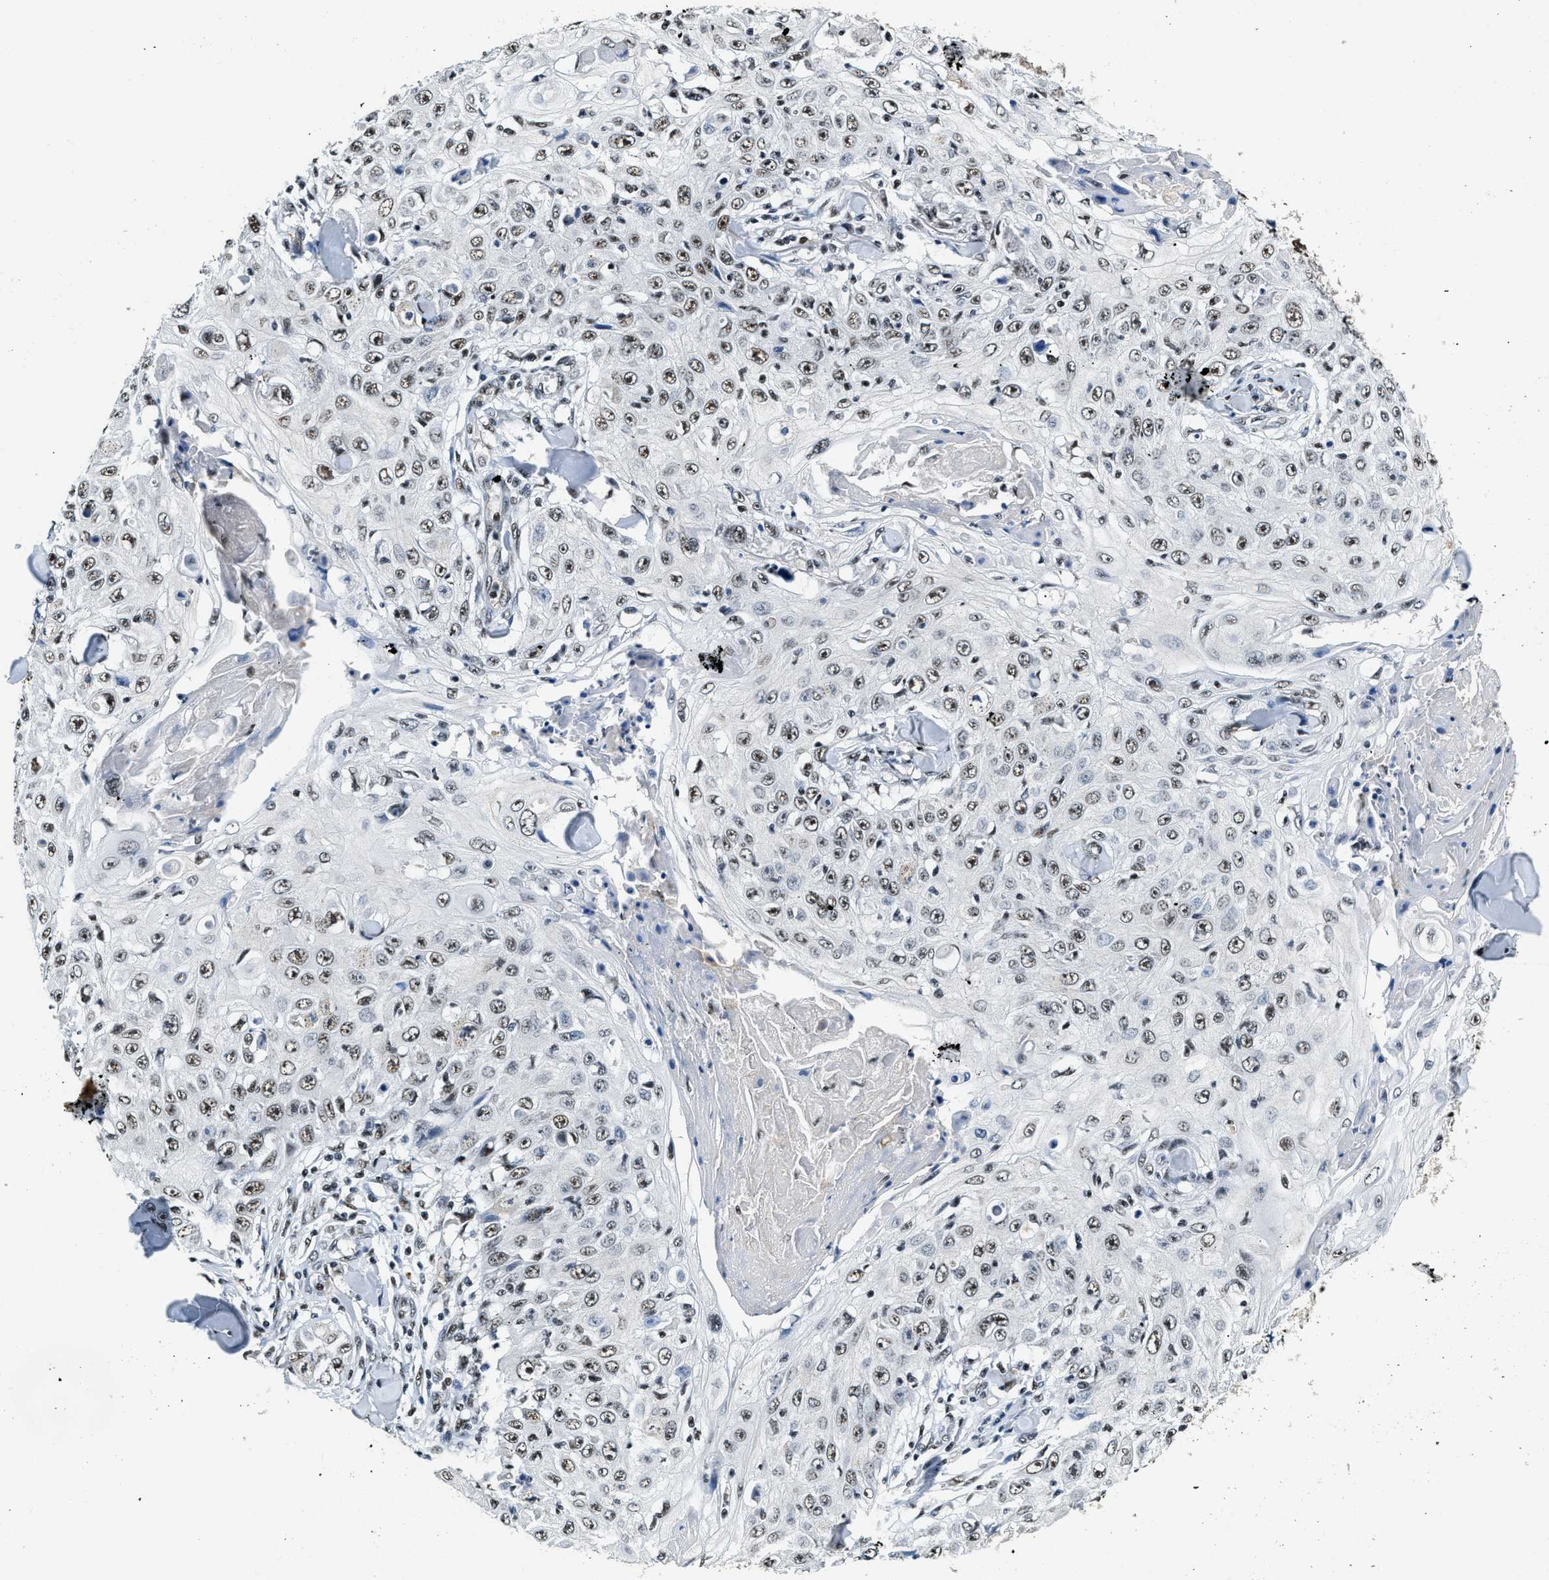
{"staining": {"intensity": "moderate", "quantity": ">75%", "location": "nuclear"}, "tissue": "skin cancer", "cell_type": "Tumor cells", "image_type": "cancer", "snomed": [{"axis": "morphology", "description": "Squamous cell carcinoma, NOS"}, {"axis": "topography", "description": "Skin"}], "caption": "Skin cancer (squamous cell carcinoma) was stained to show a protein in brown. There is medium levels of moderate nuclear staining in about >75% of tumor cells.", "gene": "CCNE1", "patient": {"sex": "male", "age": 86}}